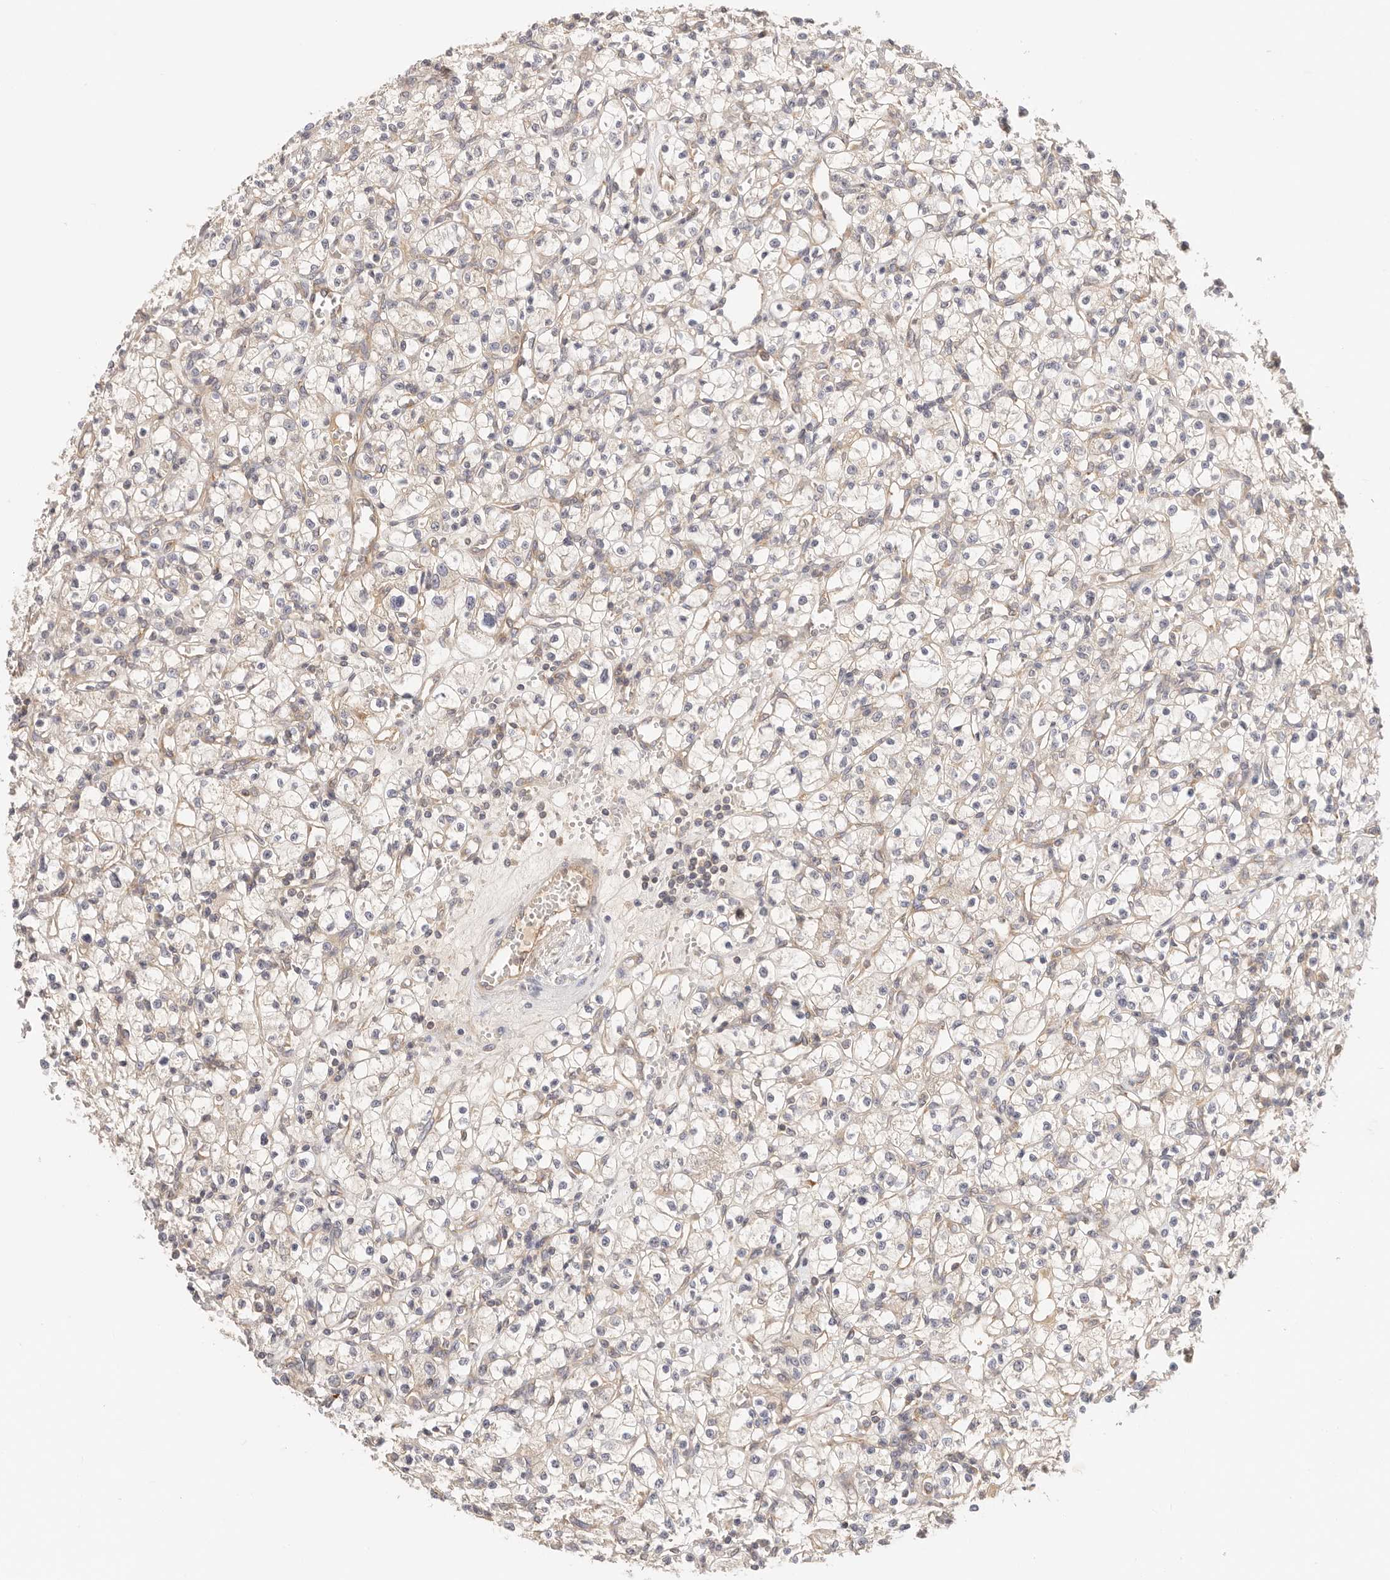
{"staining": {"intensity": "weak", "quantity": "<25%", "location": "cytoplasmic/membranous"}, "tissue": "renal cancer", "cell_type": "Tumor cells", "image_type": "cancer", "snomed": [{"axis": "morphology", "description": "Adenocarcinoma, NOS"}, {"axis": "topography", "description": "Kidney"}], "caption": "The micrograph demonstrates no significant expression in tumor cells of renal cancer (adenocarcinoma).", "gene": "KCMF1", "patient": {"sex": "female", "age": 59}}